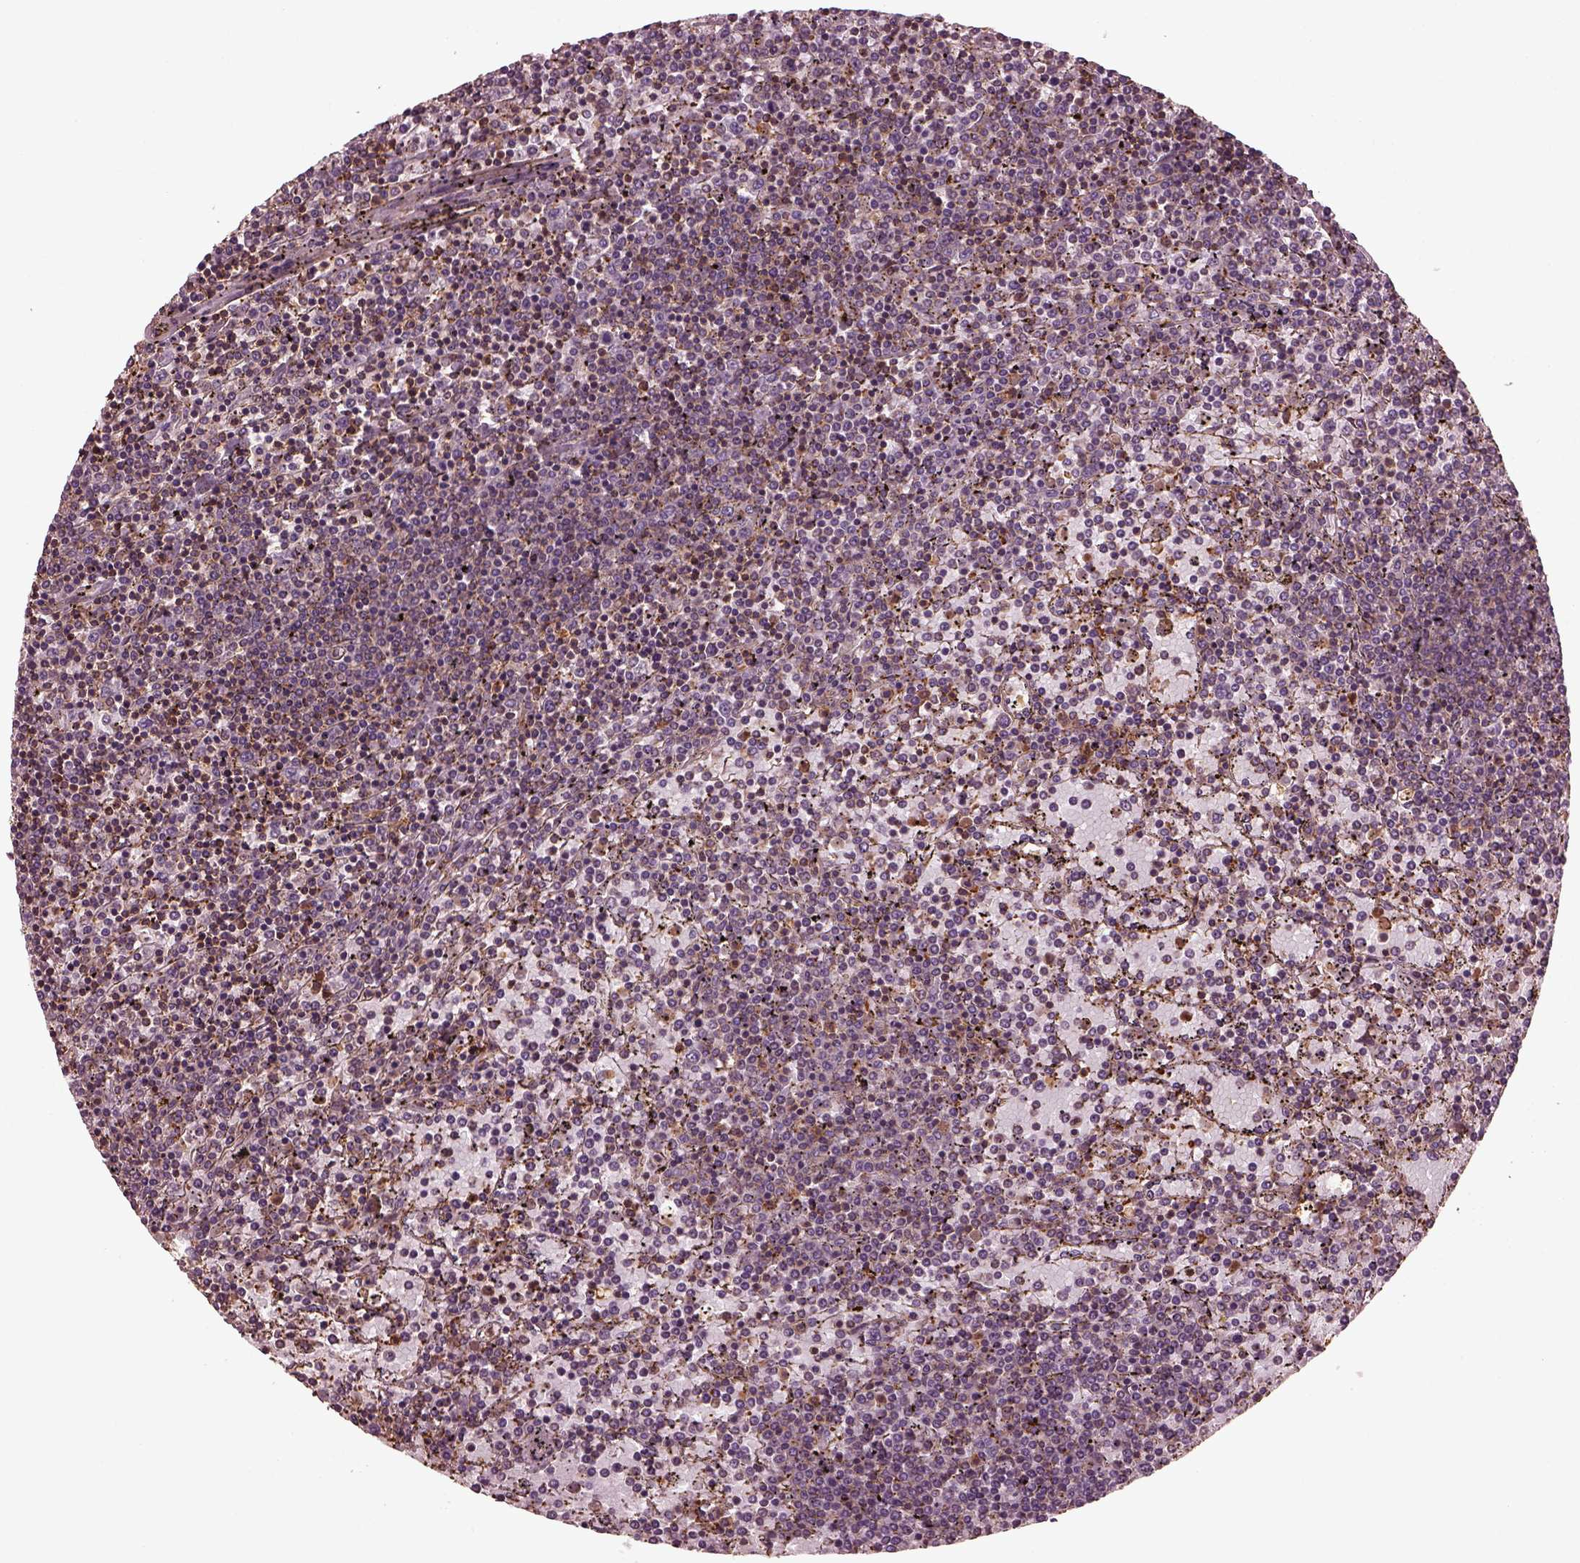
{"staining": {"intensity": "negative", "quantity": "none", "location": "none"}, "tissue": "lymphoma", "cell_type": "Tumor cells", "image_type": "cancer", "snomed": [{"axis": "morphology", "description": "Malignant lymphoma, non-Hodgkin's type, Low grade"}, {"axis": "topography", "description": "Spleen"}], "caption": "Lymphoma was stained to show a protein in brown. There is no significant staining in tumor cells. Brightfield microscopy of immunohistochemistry (IHC) stained with DAB (brown) and hematoxylin (blue), captured at high magnification.", "gene": "MYL6", "patient": {"sex": "female", "age": 77}}